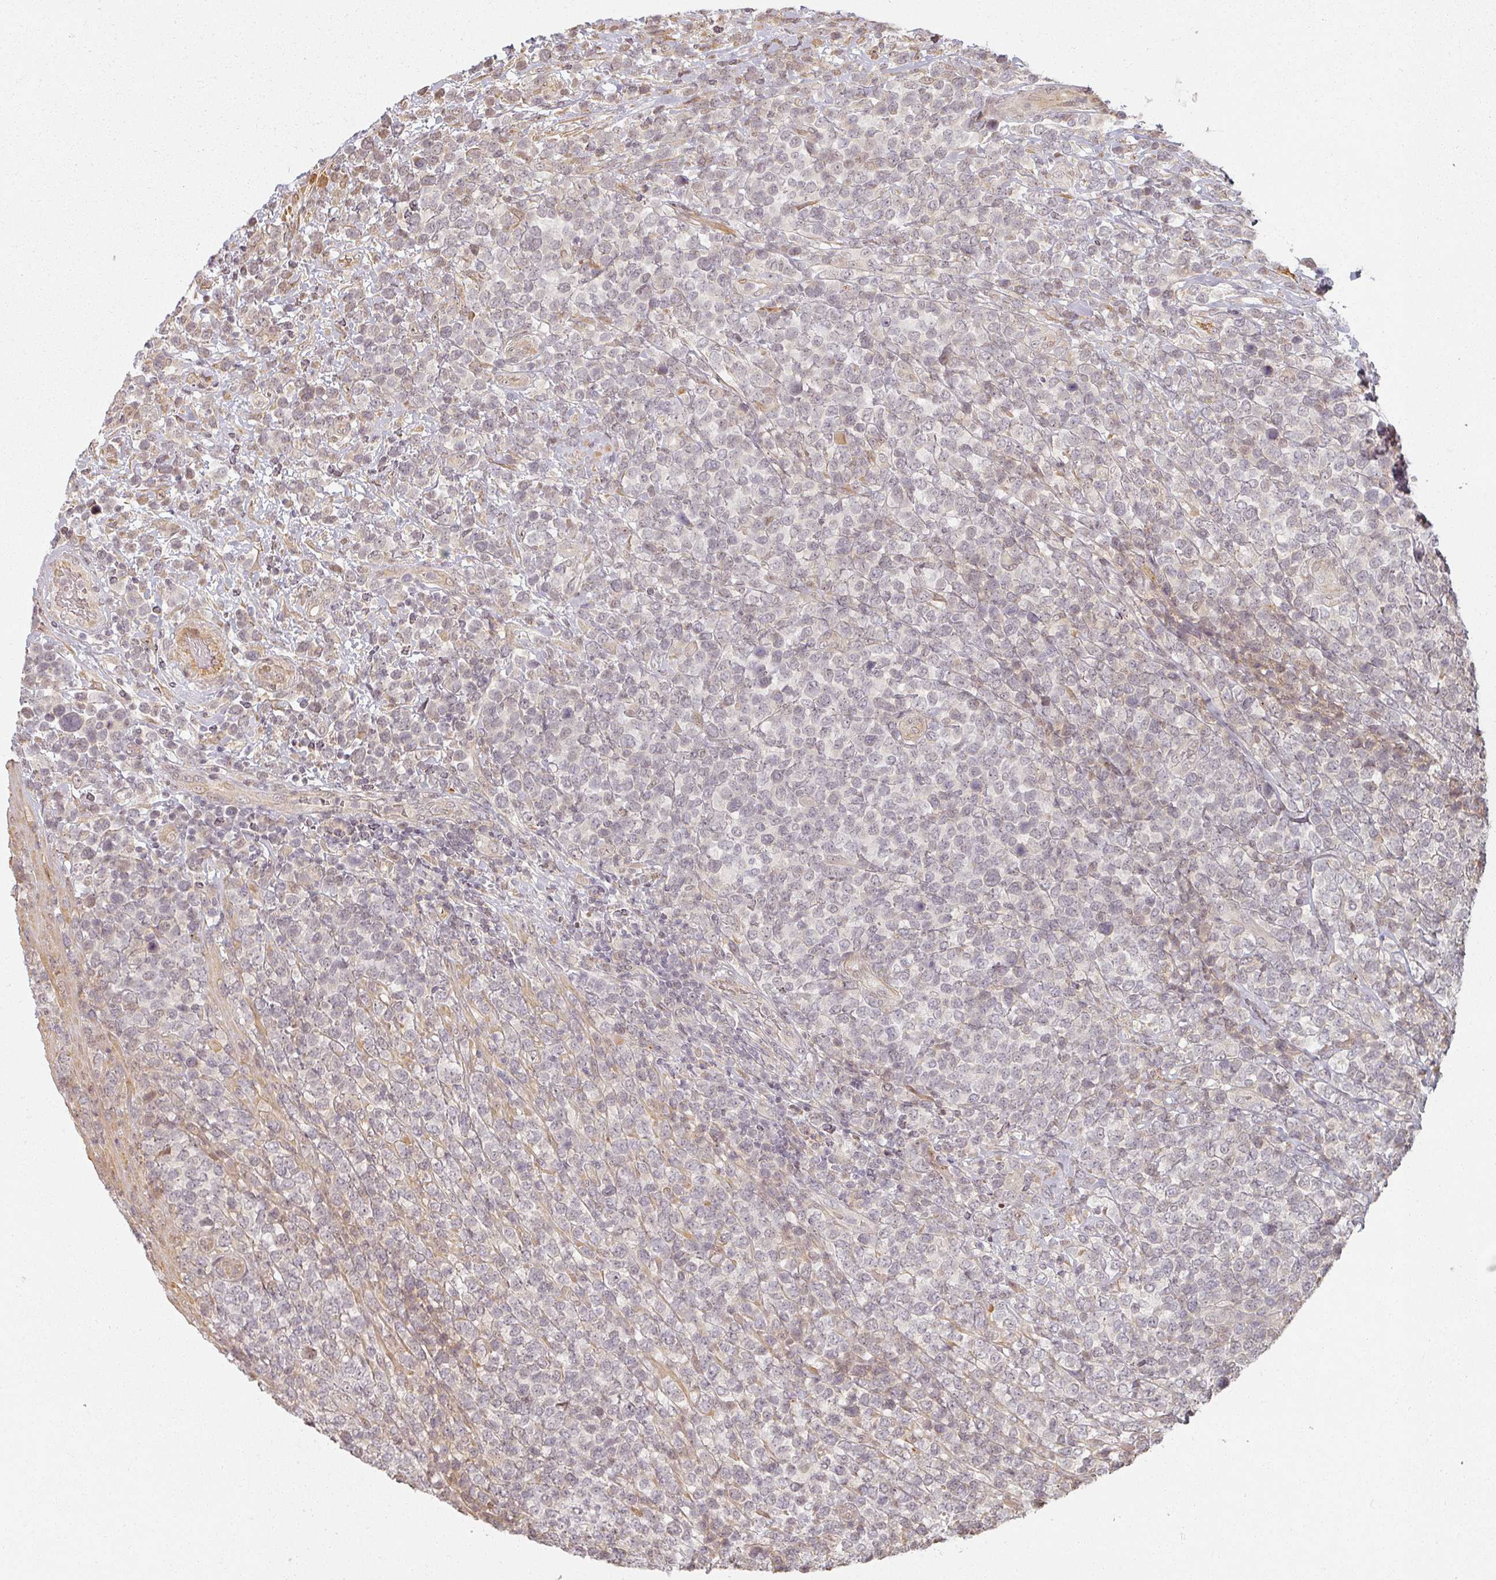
{"staining": {"intensity": "weak", "quantity": "25%-75%", "location": "nuclear"}, "tissue": "lymphoma", "cell_type": "Tumor cells", "image_type": "cancer", "snomed": [{"axis": "morphology", "description": "Malignant lymphoma, non-Hodgkin's type, High grade"}, {"axis": "topography", "description": "Soft tissue"}], "caption": "This photomicrograph shows lymphoma stained with immunohistochemistry (IHC) to label a protein in brown. The nuclear of tumor cells show weak positivity for the protein. Nuclei are counter-stained blue.", "gene": "MED19", "patient": {"sex": "female", "age": 56}}